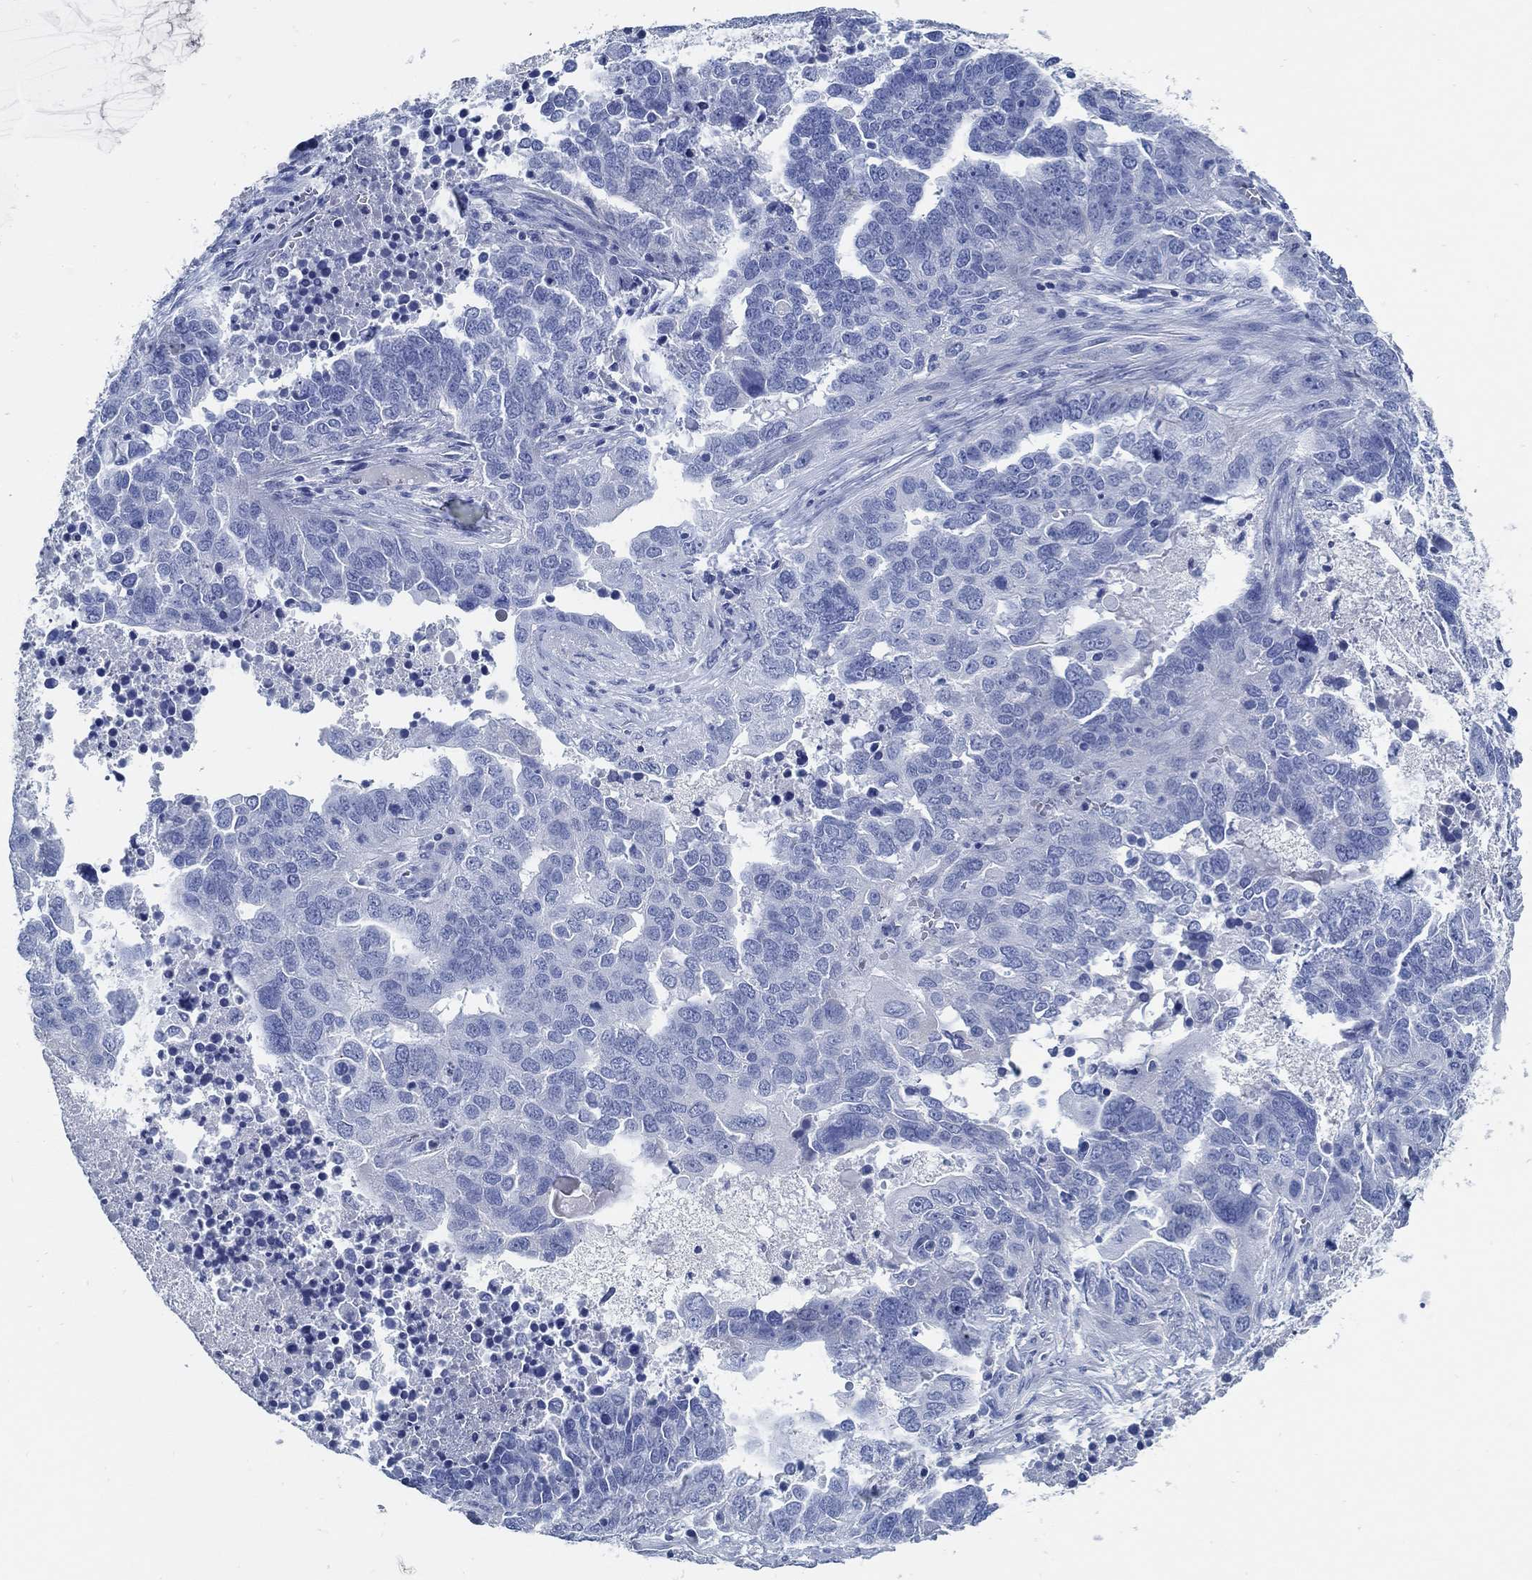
{"staining": {"intensity": "negative", "quantity": "none", "location": "none"}, "tissue": "ovarian cancer", "cell_type": "Tumor cells", "image_type": "cancer", "snomed": [{"axis": "morphology", "description": "Carcinoma, endometroid"}, {"axis": "topography", "description": "Soft tissue"}, {"axis": "topography", "description": "Ovary"}], "caption": "Ovarian cancer (endometroid carcinoma) stained for a protein using immunohistochemistry exhibits no positivity tumor cells.", "gene": "SLC45A1", "patient": {"sex": "female", "age": 52}}